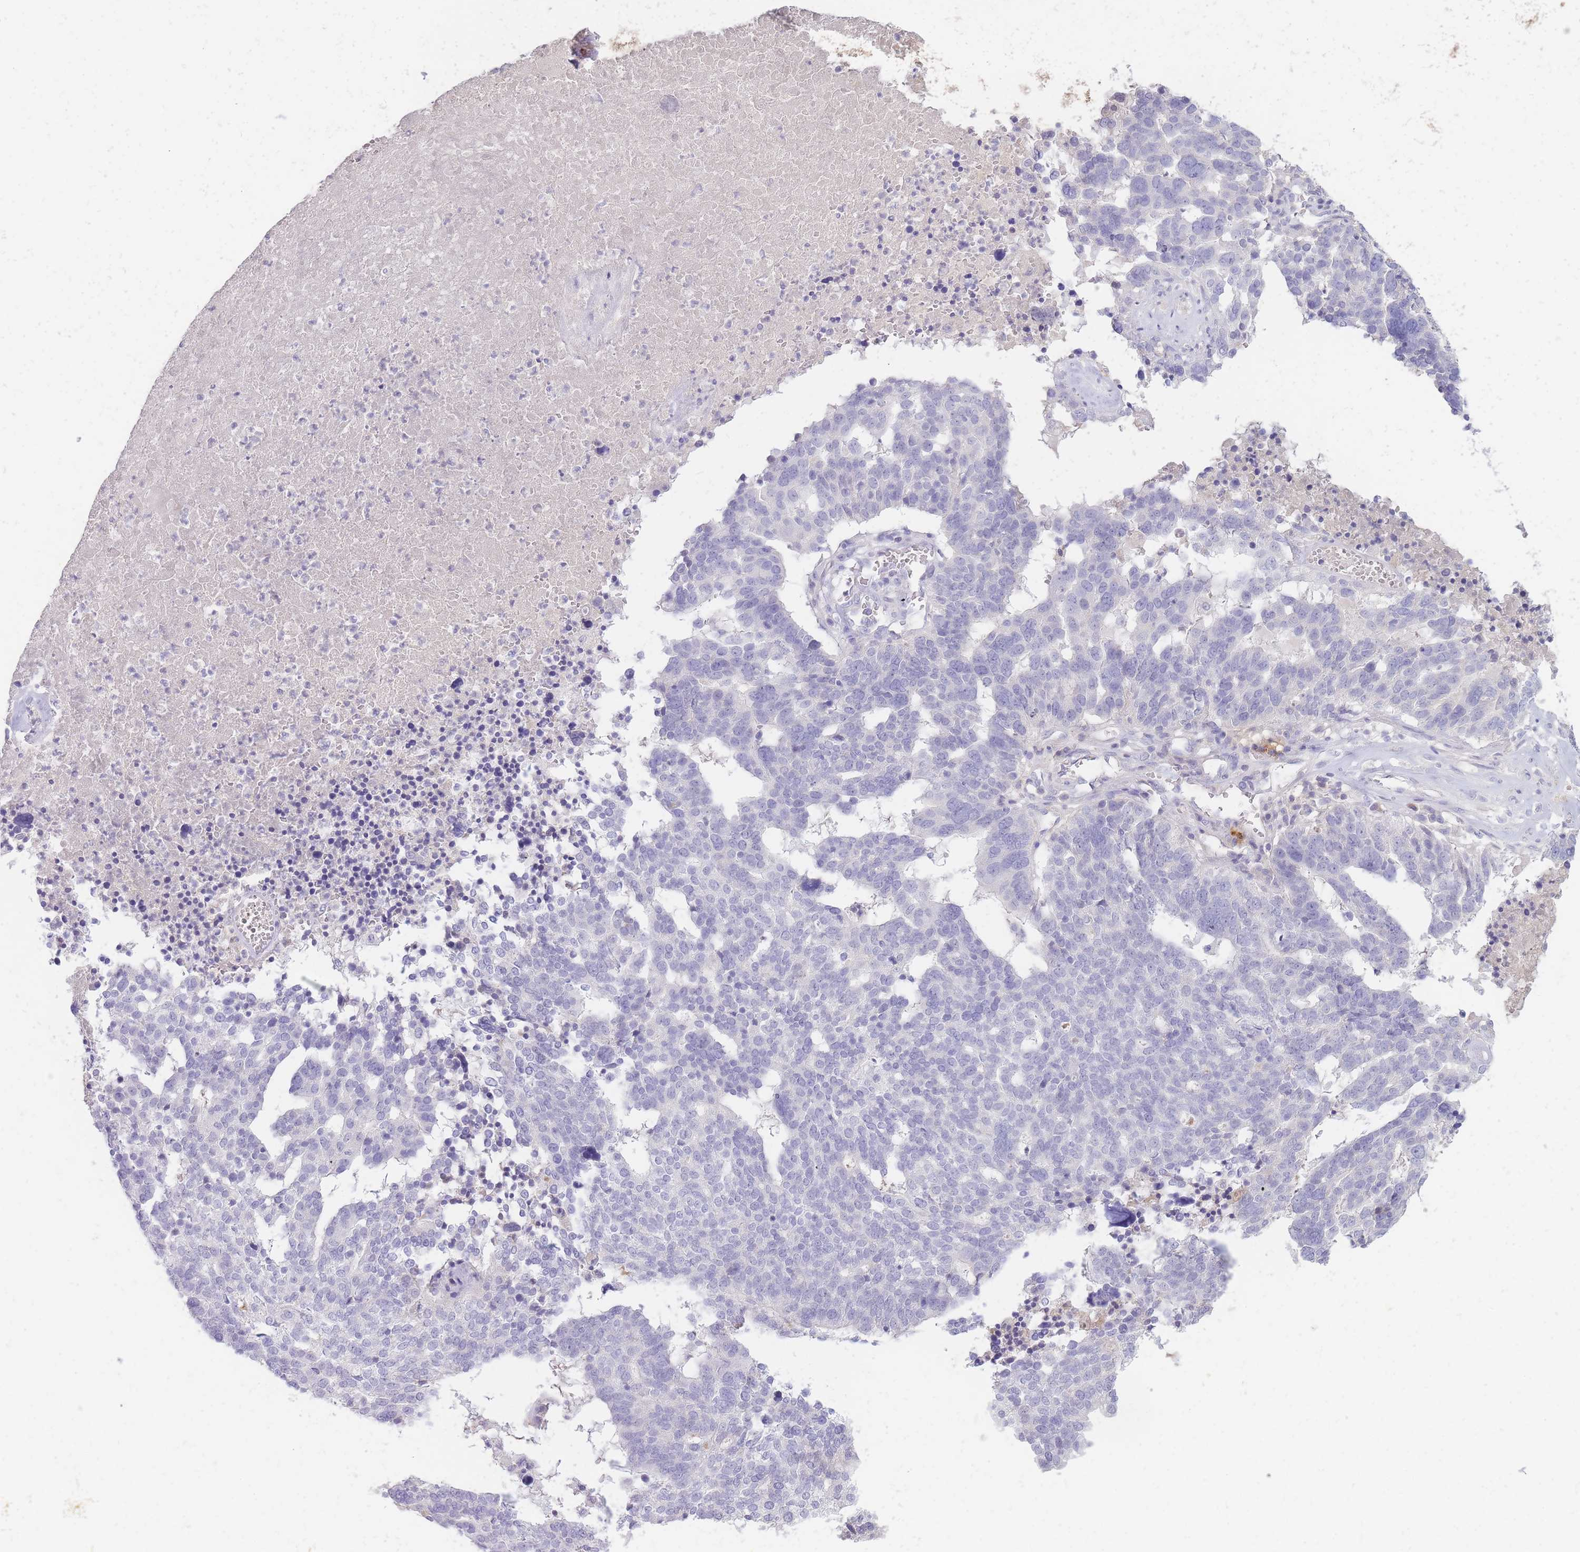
{"staining": {"intensity": "negative", "quantity": "none", "location": "none"}, "tissue": "ovarian cancer", "cell_type": "Tumor cells", "image_type": "cancer", "snomed": [{"axis": "morphology", "description": "Cystadenocarcinoma, serous, NOS"}, {"axis": "topography", "description": "Ovary"}], "caption": "The immunohistochemistry histopathology image has no significant positivity in tumor cells of ovarian serous cystadenocarcinoma tissue.", "gene": "TPSD1", "patient": {"sex": "female", "age": 59}}